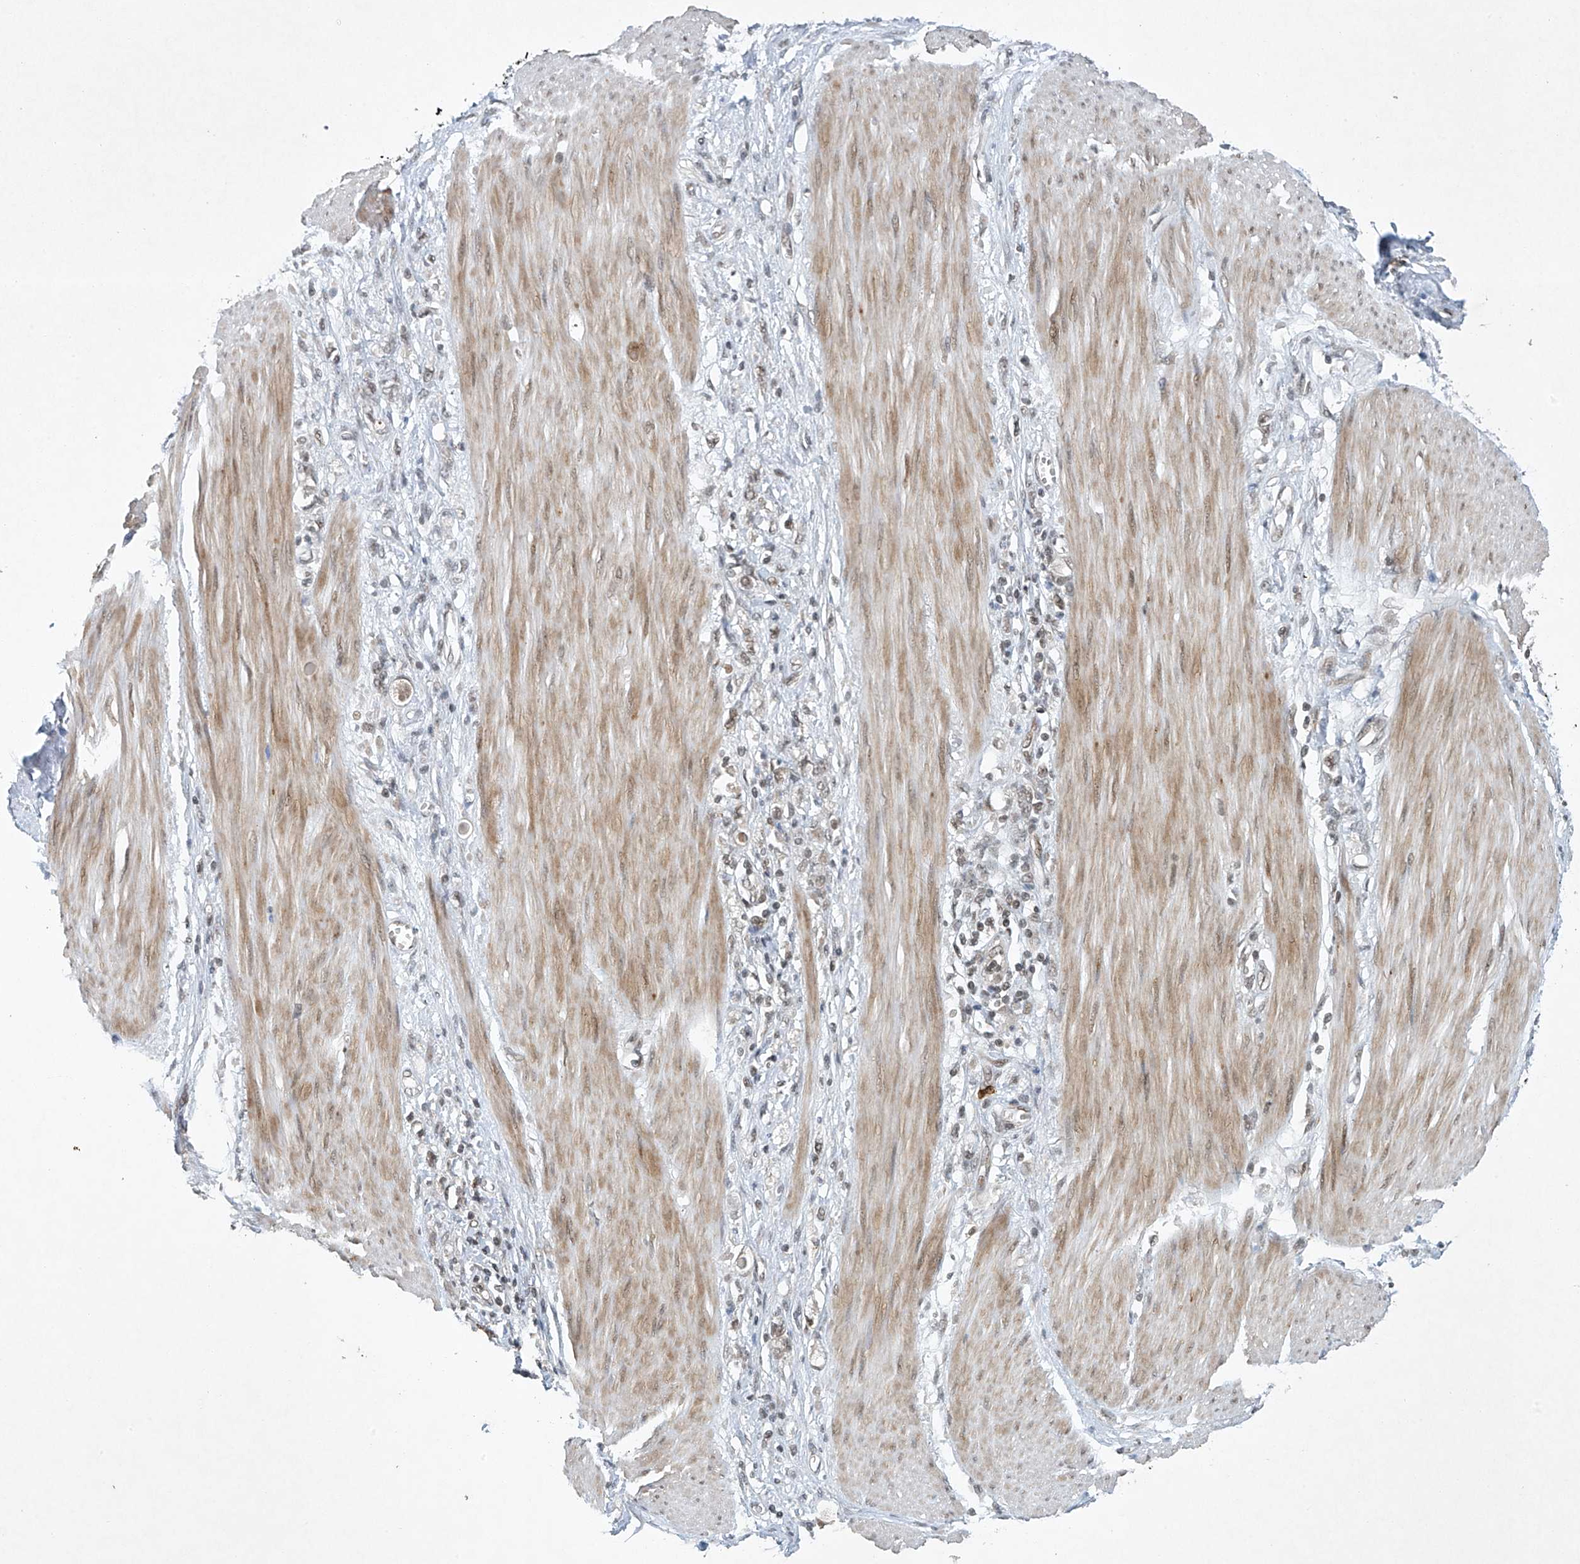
{"staining": {"intensity": "weak", "quantity": ">75%", "location": "nuclear"}, "tissue": "stomach cancer", "cell_type": "Tumor cells", "image_type": "cancer", "snomed": [{"axis": "morphology", "description": "Adenocarcinoma, NOS"}, {"axis": "topography", "description": "Stomach"}], "caption": "High-magnification brightfield microscopy of stomach adenocarcinoma stained with DAB (brown) and counterstained with hematoxylin (blue). tumor cells exhibit weak nuclear positivity is identified in approximately>75% of cells.", "gene": "TAF8", "patient": {"sex": "female", "age": 76}}